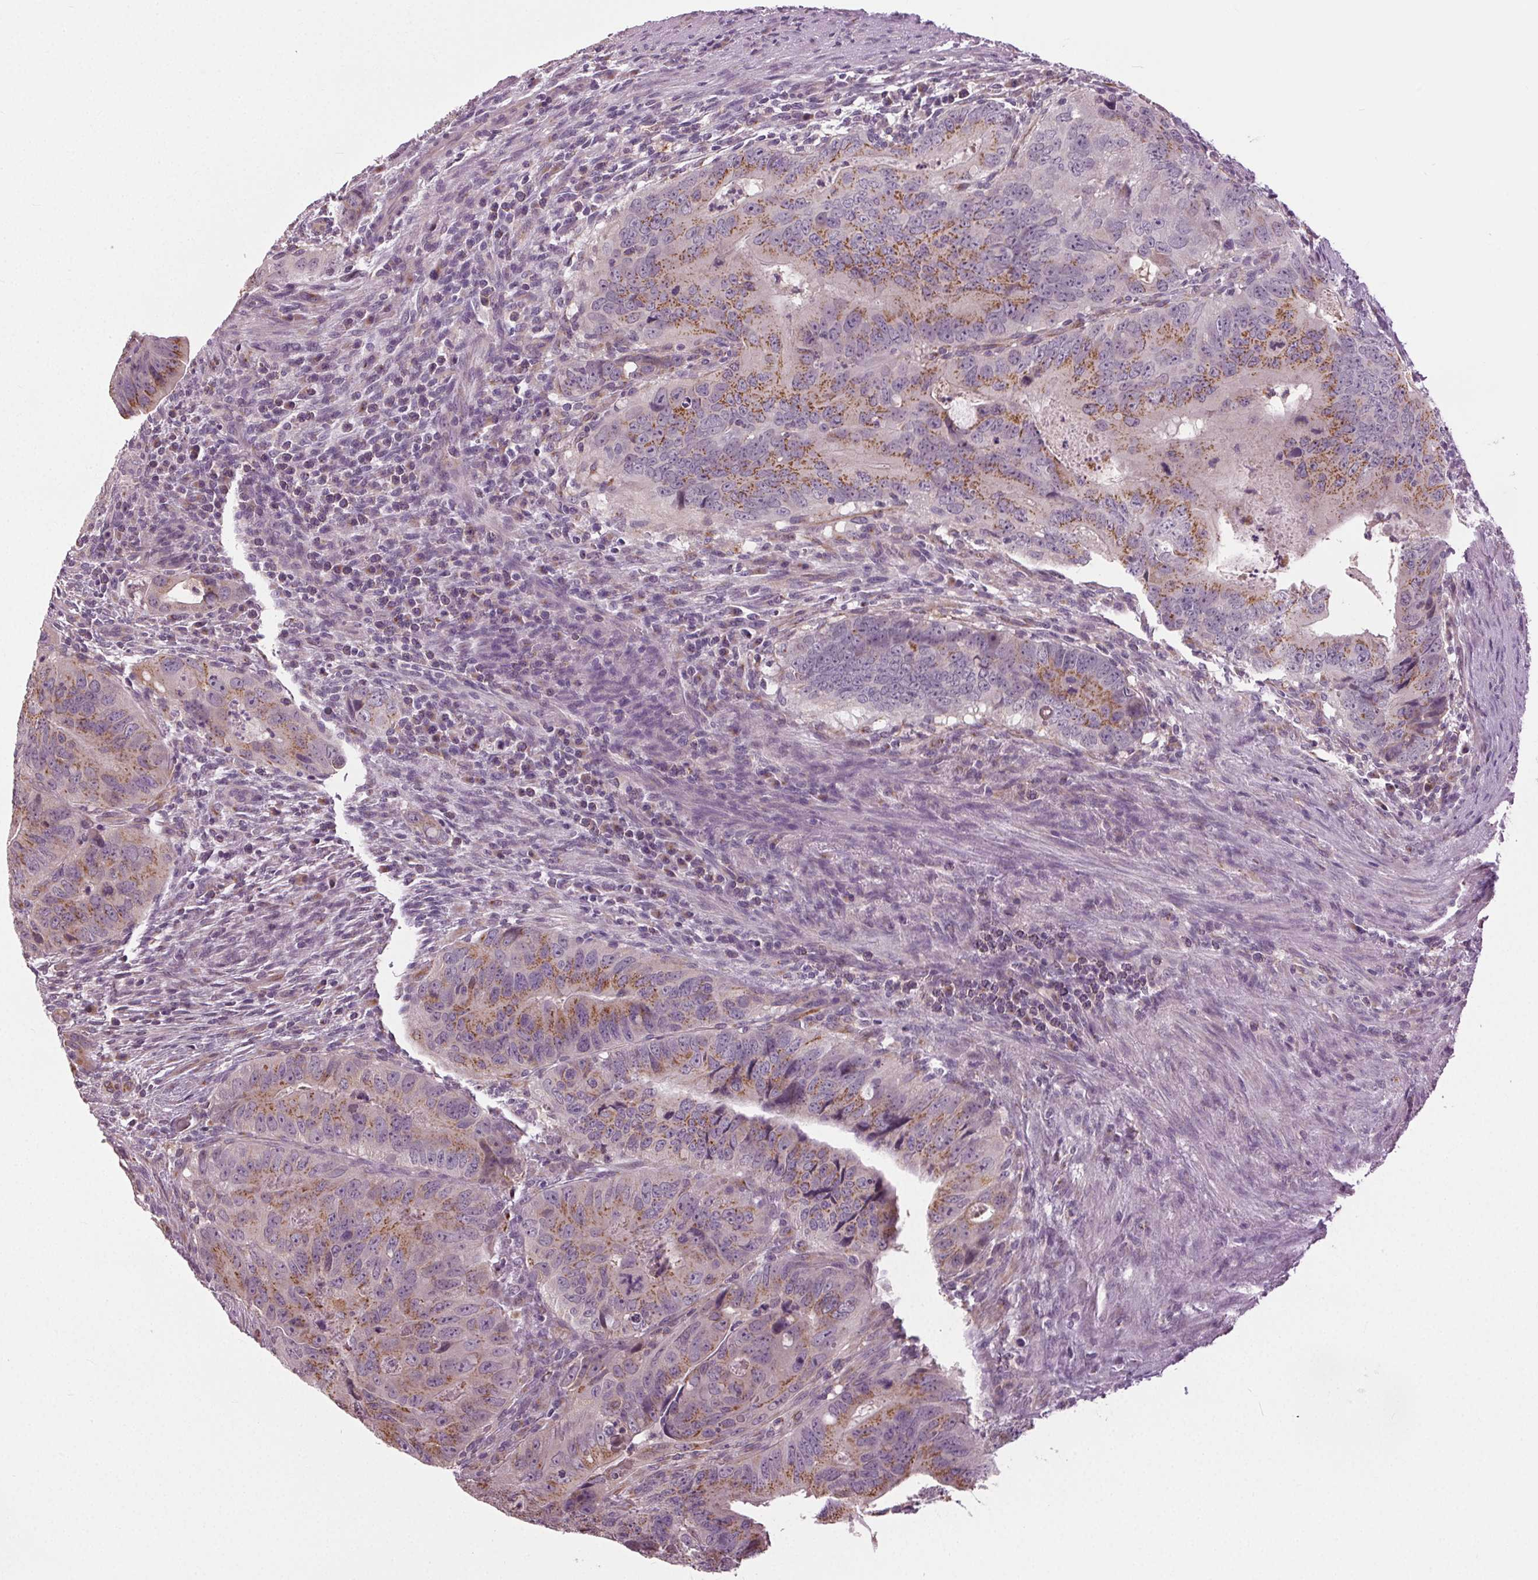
{"staining": {"intensity": "moderate", "quantity": ">75%", "location": "cytoplasmic/membranous"}, "tissue": "colorectal cancer", "cell_type": "Tumor cells", "image_type": "cancer", "snomed": [{"axis": "morphology", "description": "Adenocarcinoma, NOS"}, {"axis": "topography", "description": "Colon"}], "caption": "Tumor cells exhibit medium levels of moderate cytoplasmic/membranous staining in about >75% of cells in human colorectal cancer (adenocarcinoma).", "gene": "BSDC1", "patient": {"sex": "male", "age": 79}}